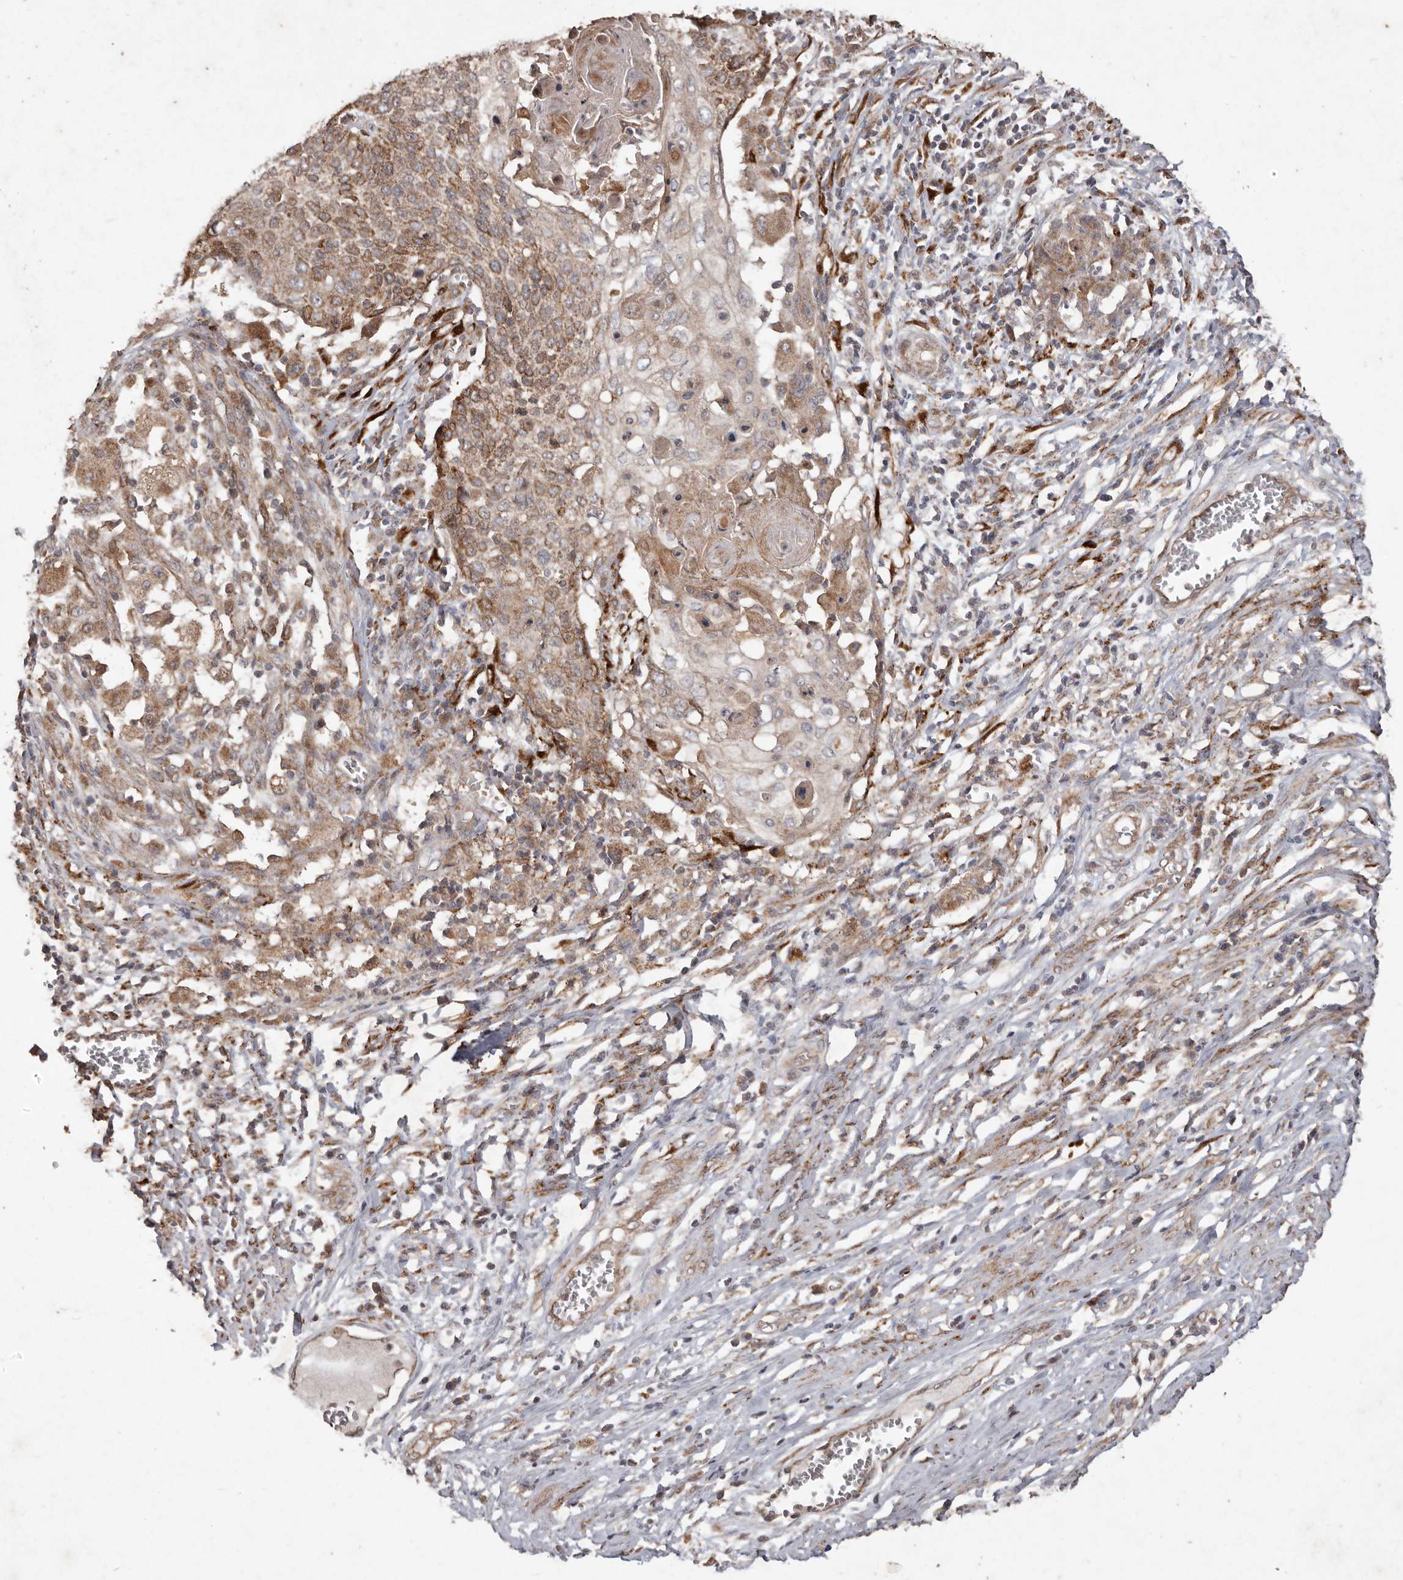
{"staining": {"intensity": "moderate", "quantity": ">75%", "location": "cytoplasmic/membranous"}, "tissue": "cervical cancer", "cell_type": "Tumor cells", "image_type": "cancer", "snomed": [{"axis": "morphology", "description": "Squamous cell carcinoma, NOS"}, {"axis": "topography", "description": "Cervix"}], "caption": "This photomicrograph displays squamous cell carcinoma (cervical) stained with IHC to label a protein in brown. The cytoplasmic/membranous of tumor cells show moderate positivity for the protein. Nuclei are counter-stained blue.", "gene": "PLOD2", "patient": {"sex": "female", "age": 39}}